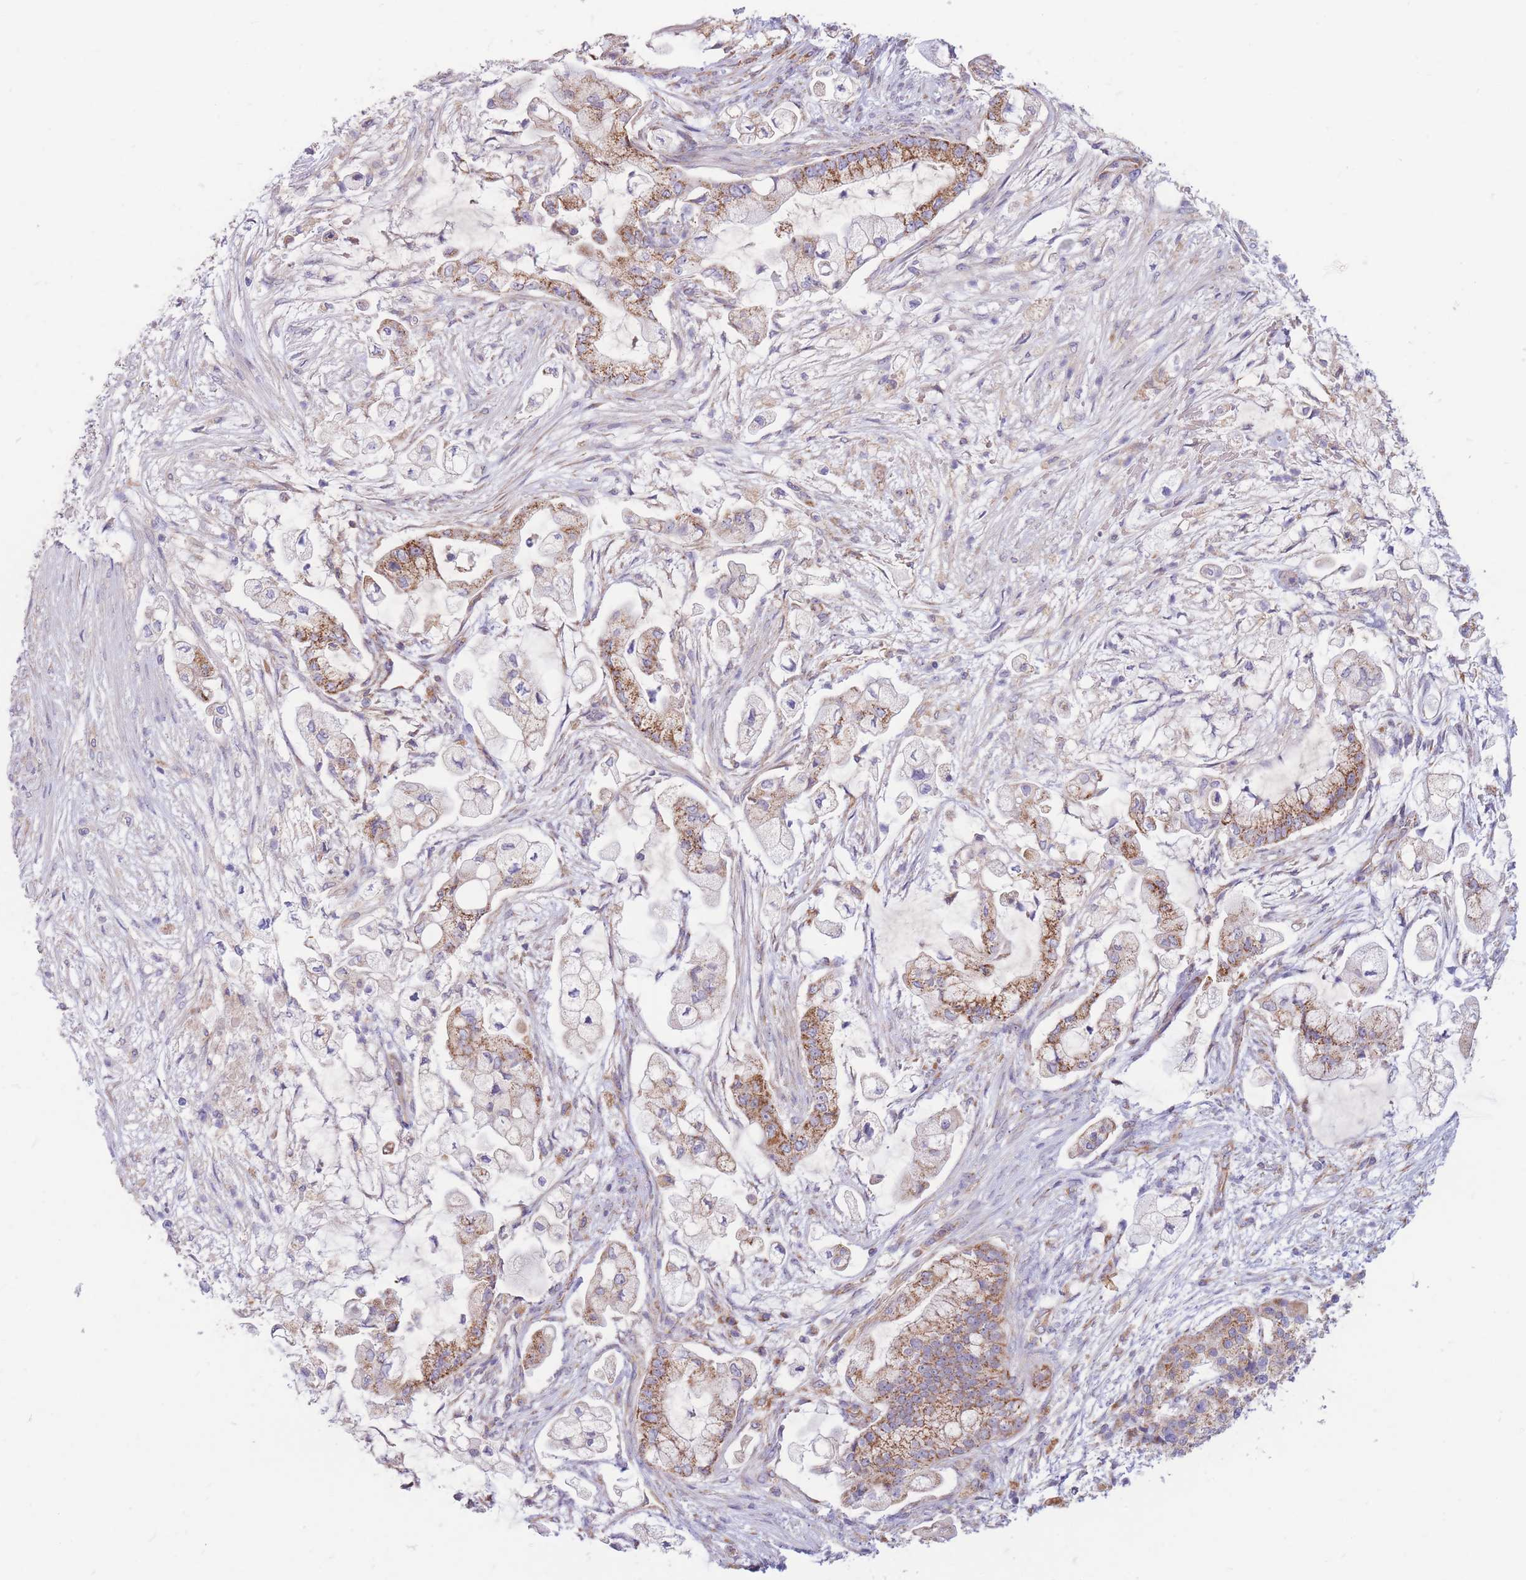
{"staining": {"intensity": "moderate", "quantity": "25%-75%", "location": "cytoplasmic/membranous"}, "tissue": "pancreatic cancer", "cell_type": "Tumor cells", "image_type": "cancer", "snomed": [{"axis": "morphology", "description": "Adenocarcinoma, NOS"}, {"axis": "topography", "description": "Pancreas"}], "caption": "Tumor cells display moderate cytoplasmic/membranous positivity in approximately 25%-75% of cells in pancreatic adenocarcinoma.", "gene": "MRPS9", "patient": {"sex": "female", "age": 69}}